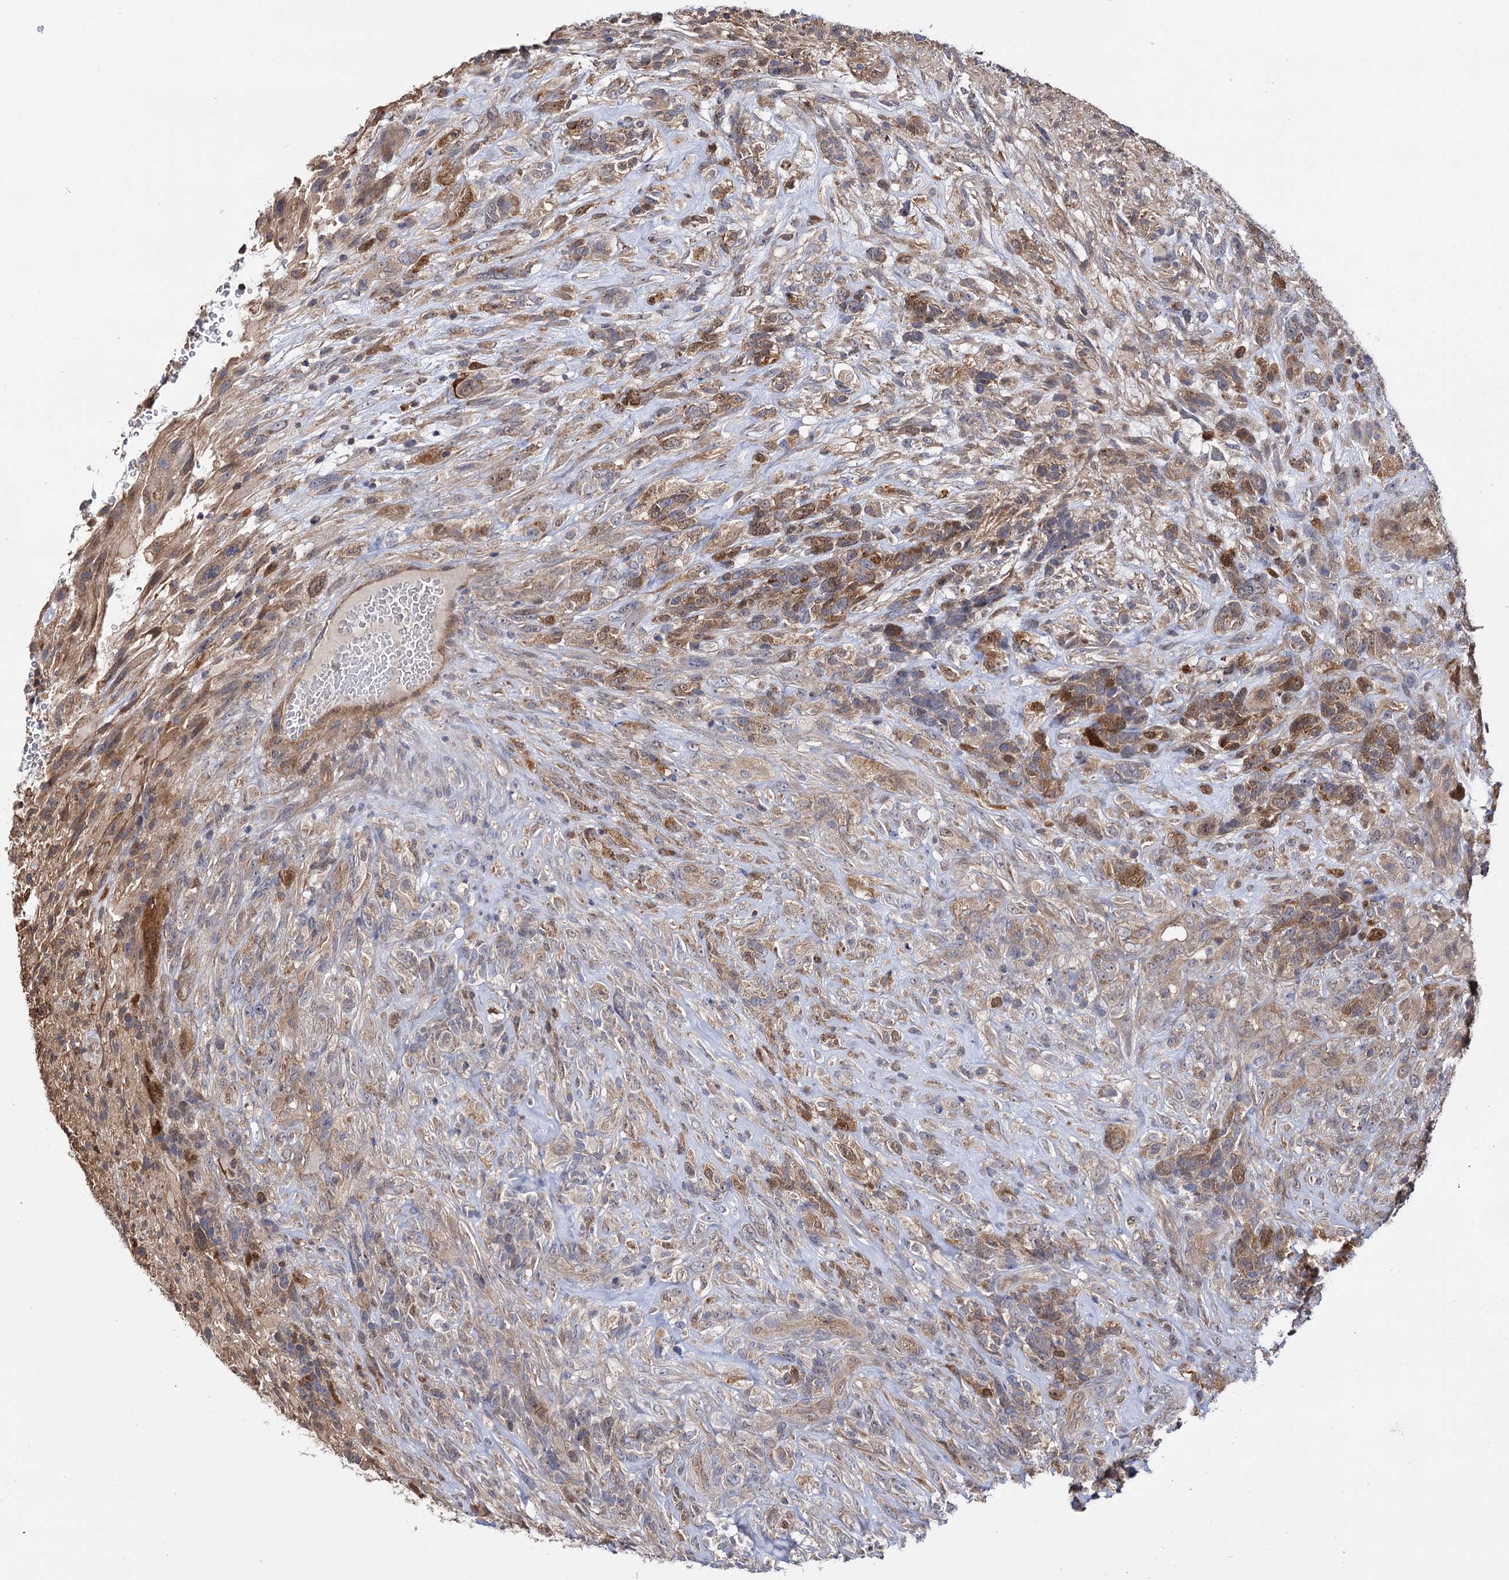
{"staining": {"intensity": "strong", "quantity": "25%-75%", "location": "cytoplasmic/membranous"}, "tissue": "glioma", "cell_type": "Tumor cells", "image_type": "cancer", "snomed": [{"axis": "morphology", "description": "Glioma, malignant, High grade"}, {"axis": "topography", "description": "Brain"}], "caption": "DAB (3,3'-diaminobenzidine) immunohistochemical staining of glioma demonstrates strong cytoplasmic/membranous protein staining in approximately 25%-75% of tumor cells.", "gene": "IDI1", "patient": {"sex": "male", "age": 61}}